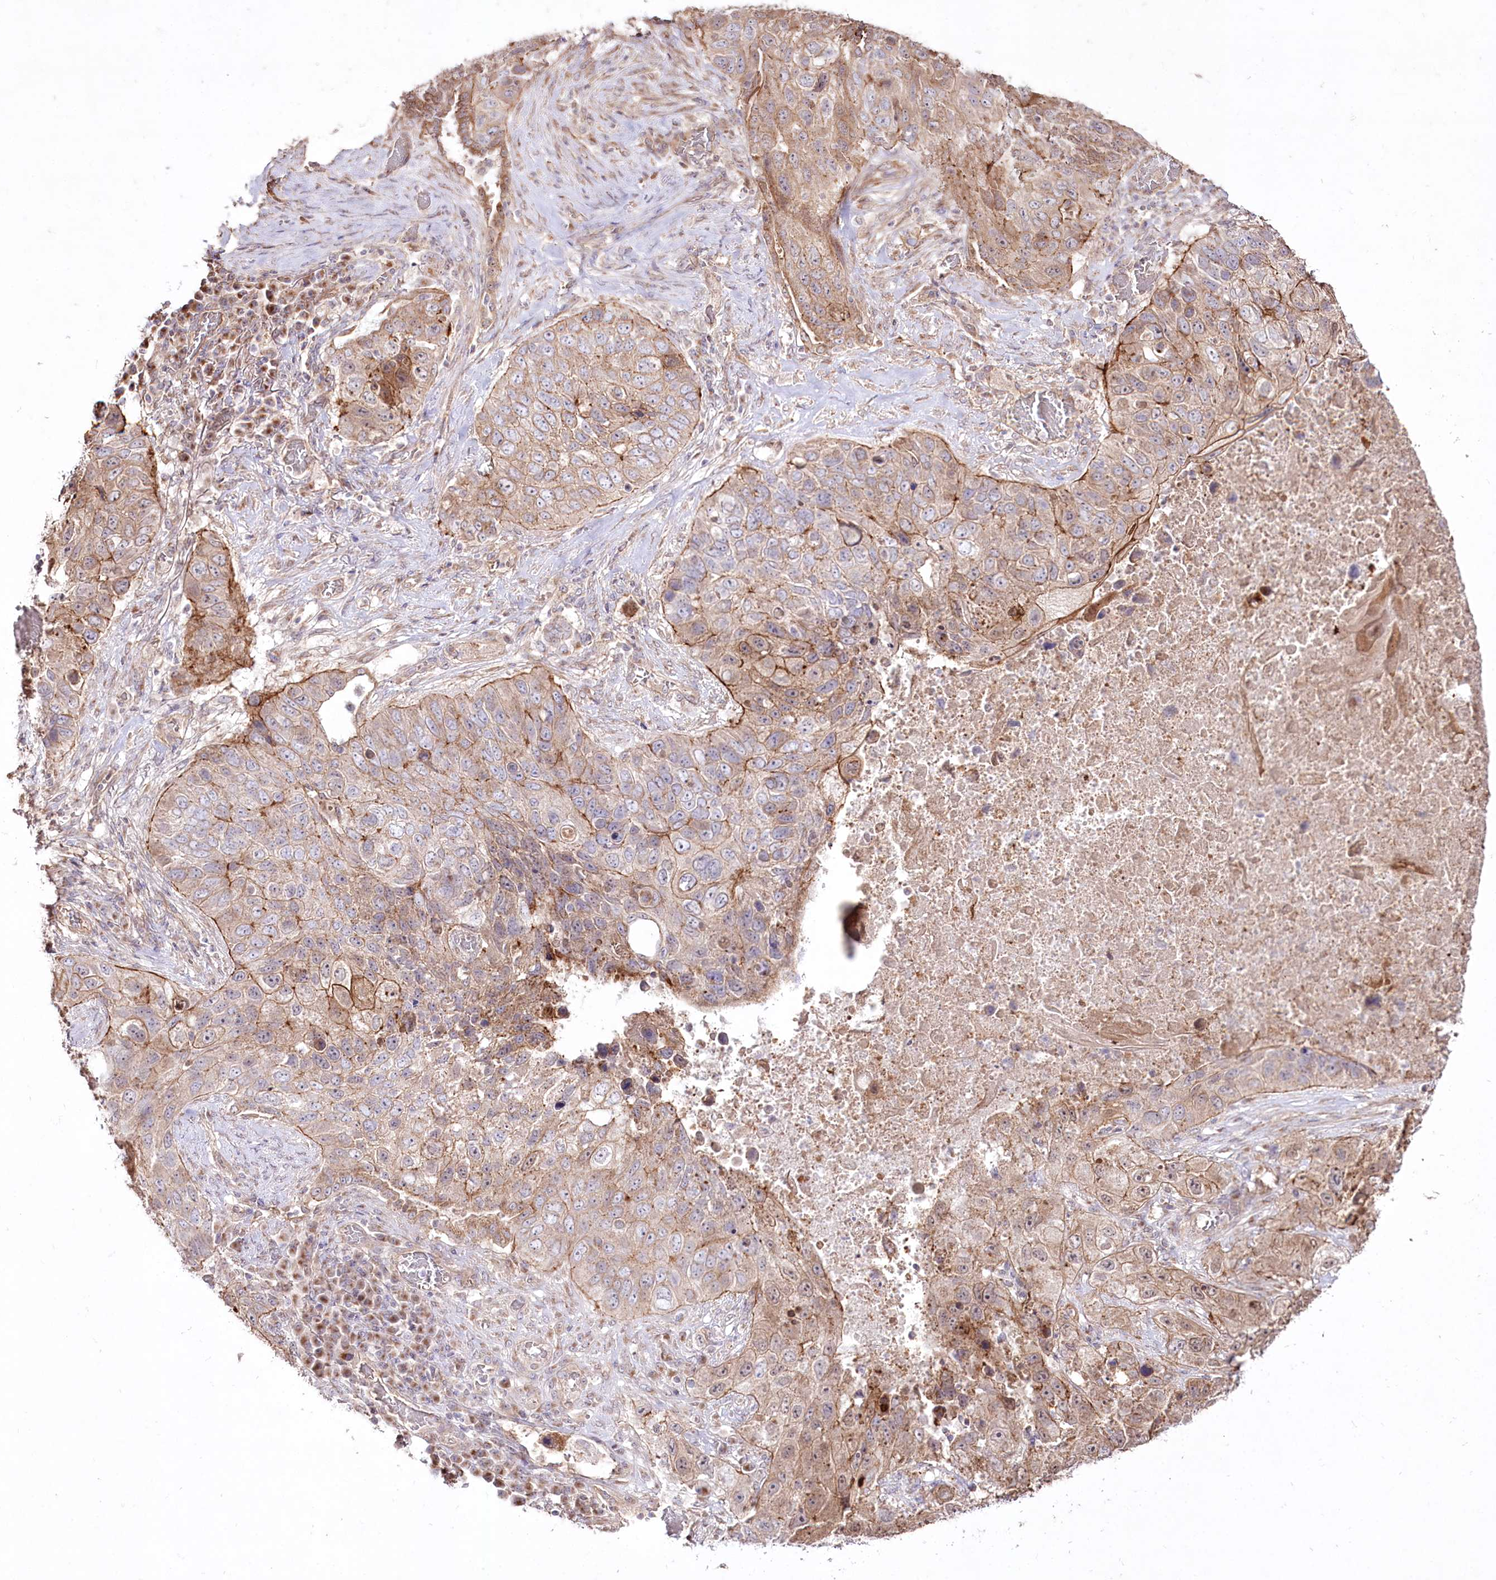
{"staining": {"intensity": "moderate", "quantity": ">75%", "location": "cytoplasmic/membranous"}, "tissue": "lung cancer", "cell_type": "Tumor cells", "image_type": "cancer", "snomed": [{"axis": "morphology", "description": "Squamous cell carcinoma, NOS"}, {"axis": "topography", "description": "Lung"}], "caption": "There is medium levels of moderate cytoplasmic/membranous positivity in tumor cells of lung cancer (squamous cell carcinoma), as demonstrated by immunohistochemical staining (brown color).", "gene": "REXO2", "patient": {"sex": "male", "age": 61}}